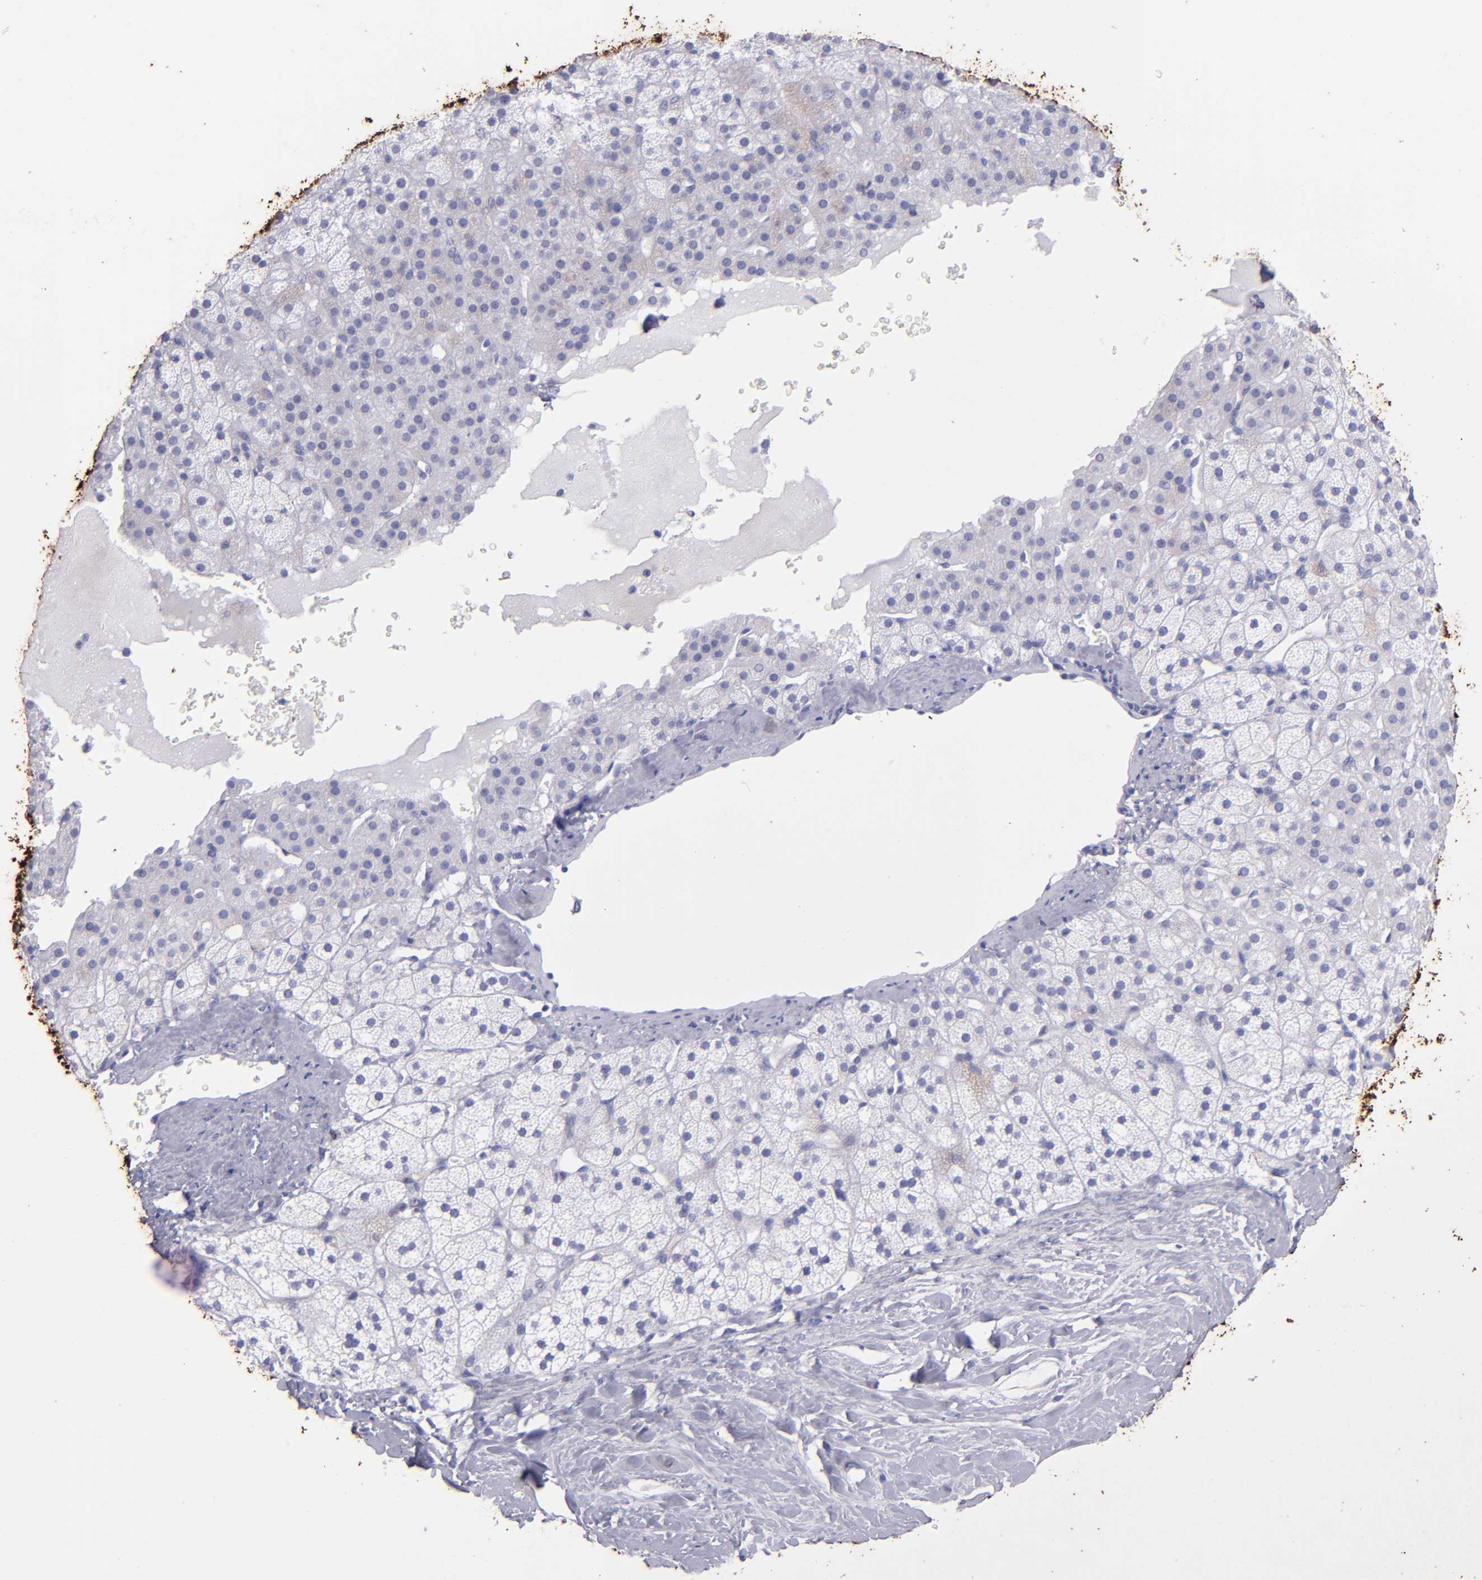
{"staining": {"intensity": "negative", "quantity": "none", "location": "none"}, "tissue": "adrenal gland", "cell_type": "Glandular cells", "image_type": "normal", "snomed": [{"axis": "morphology", "description": "Normal tissue, NOS"}, {"axis": "topography", "description": "Adrenal gland"}], "caption": "Glandular cells show no significant protein expression in normal adrenal gland. (DAB immunohistochemistry with hematoxylin counter stain).", "gene": "TG", "patient": {"sex": "male", "age": 35}}